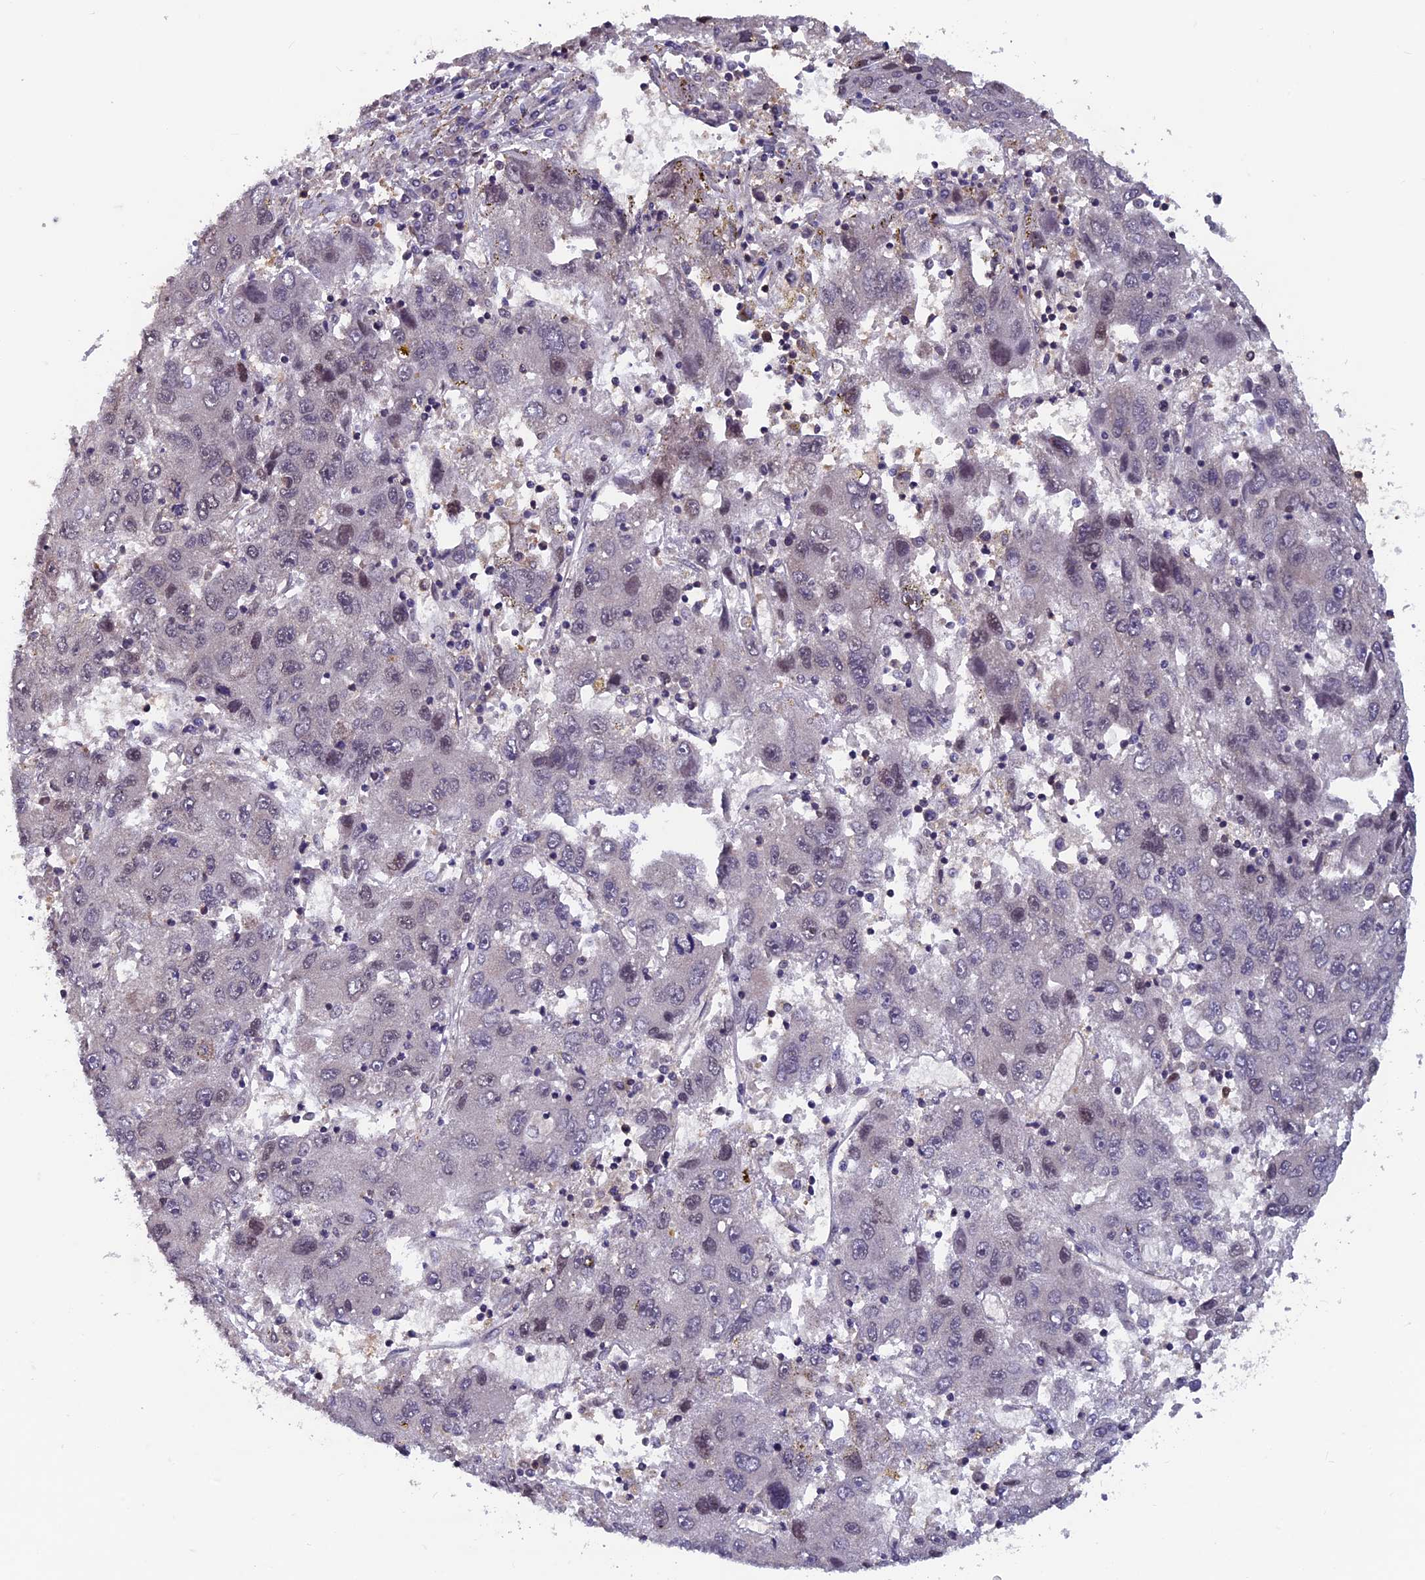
{"staining": {"intensity": "weak", "quantity": "25%-75%", "location": "nuclear"}, "tissue": "liver cancer", "cell_type": "Tumor cells", "image_type": "cancer", "snomed": [{"axis": "morphology", "description": "Carcinoma, Hepatocellular, NOS"}, {"axis": "topography", "description": "Liver"}], "caption": "A brown stain labels weak nuclear positivity of a protein in human liver hepatocellular carcinoma tumor cells.", "gene": "FAM53C", "patient": {"sex": "male", "age": 49}}